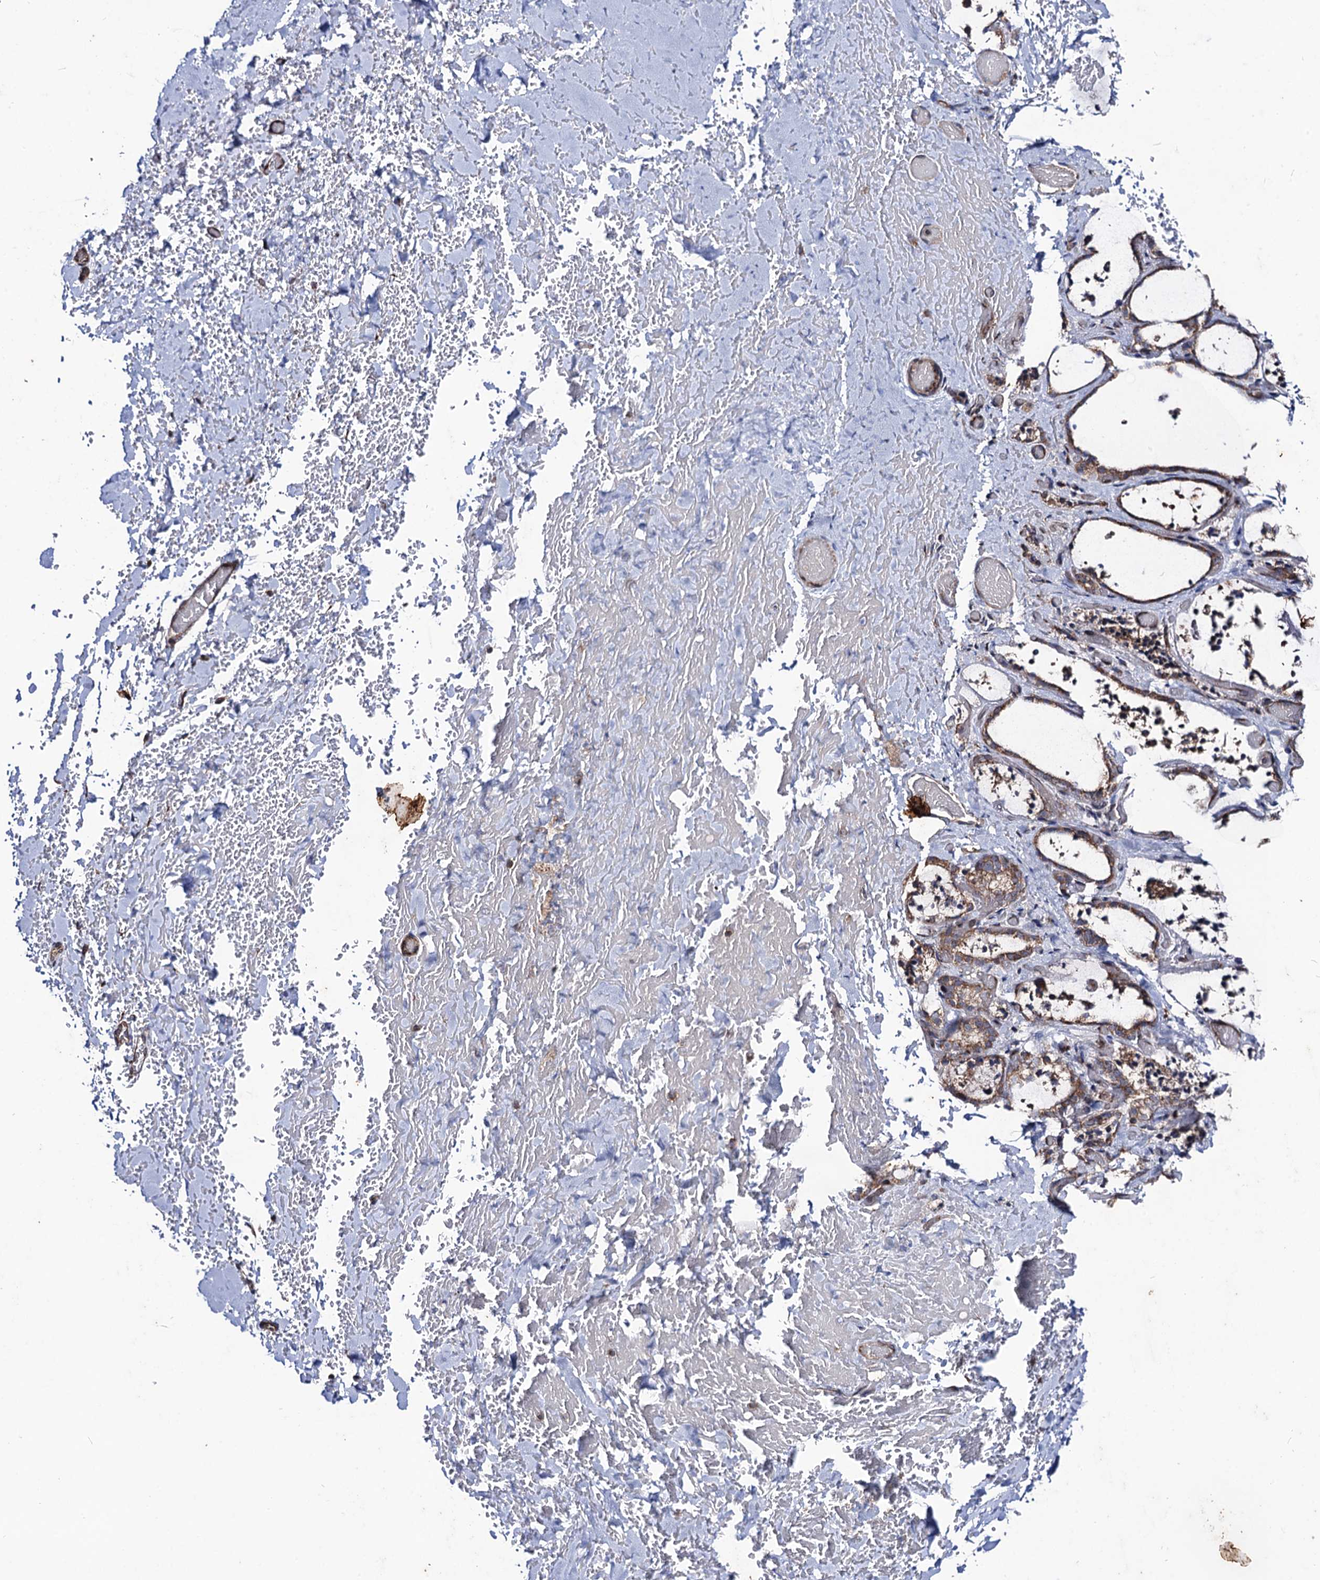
{"staining": {"intensity": "strong", "quantity": ">75%", "location": "cytoplasmic/membranous"}, "tissue": "thyroid gland", "cell_type": "Glandular cells", "image_type": "normal", "snomed": [{"axis": "morphology", "description": "Normal tissue, NOS"}, {"axis": "topography", "description": "Thyroid gland"}], "caption": "This image displays immunohistochemistry (IHC) staining of unremarkable human thyroid gland, with high strong cytoplasmic/membranous positivity in approximately >75% of glandular cells.", "gene": "DYDC1", "patient": {"sex": "female", "age": 44}}